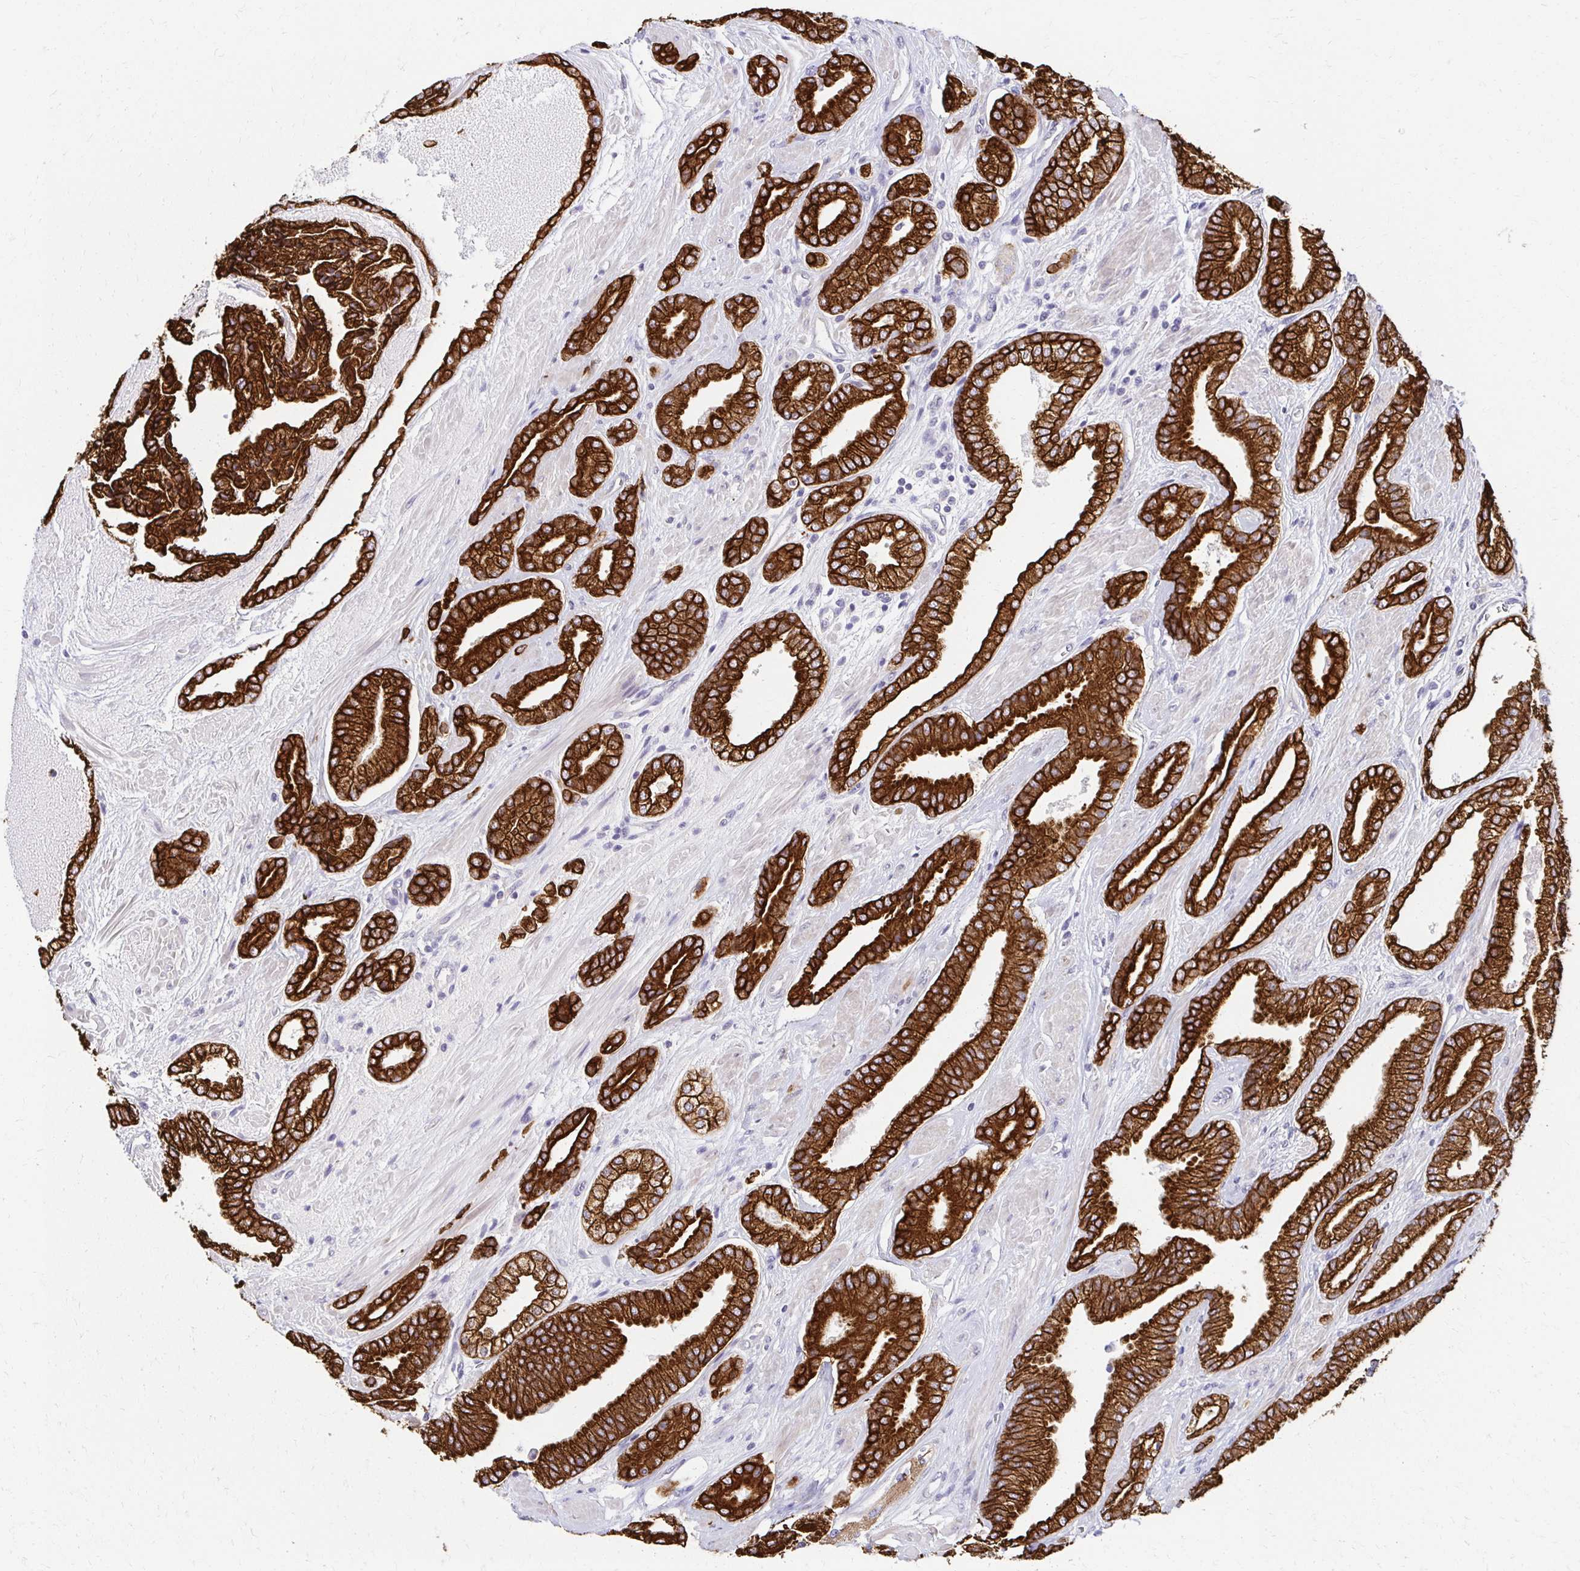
{"staining": {"intensity": "strong", "quantity": ">75%", "location": "cytoplasmic/membranous"}, "tissue": "prostate cancer", "cell_type": "Tumor cells", "image_type": "cancer", "snomed": [{"axis": "morphology", "description": "Adenocarcinoma, High grade"}, {"axis": "topography", "description": "Prostate"}], "caption": "An immunohistochemistry (IHC) image of neoplastic tissue is shown. Protein staining in brown labels strong cytoplasmic/membranous positivity in high-grade adenocarcinoma (prostate) within tumor cells.", "gene": "C1QTNF2", "patient": {"sex": "male", "age": 56}}